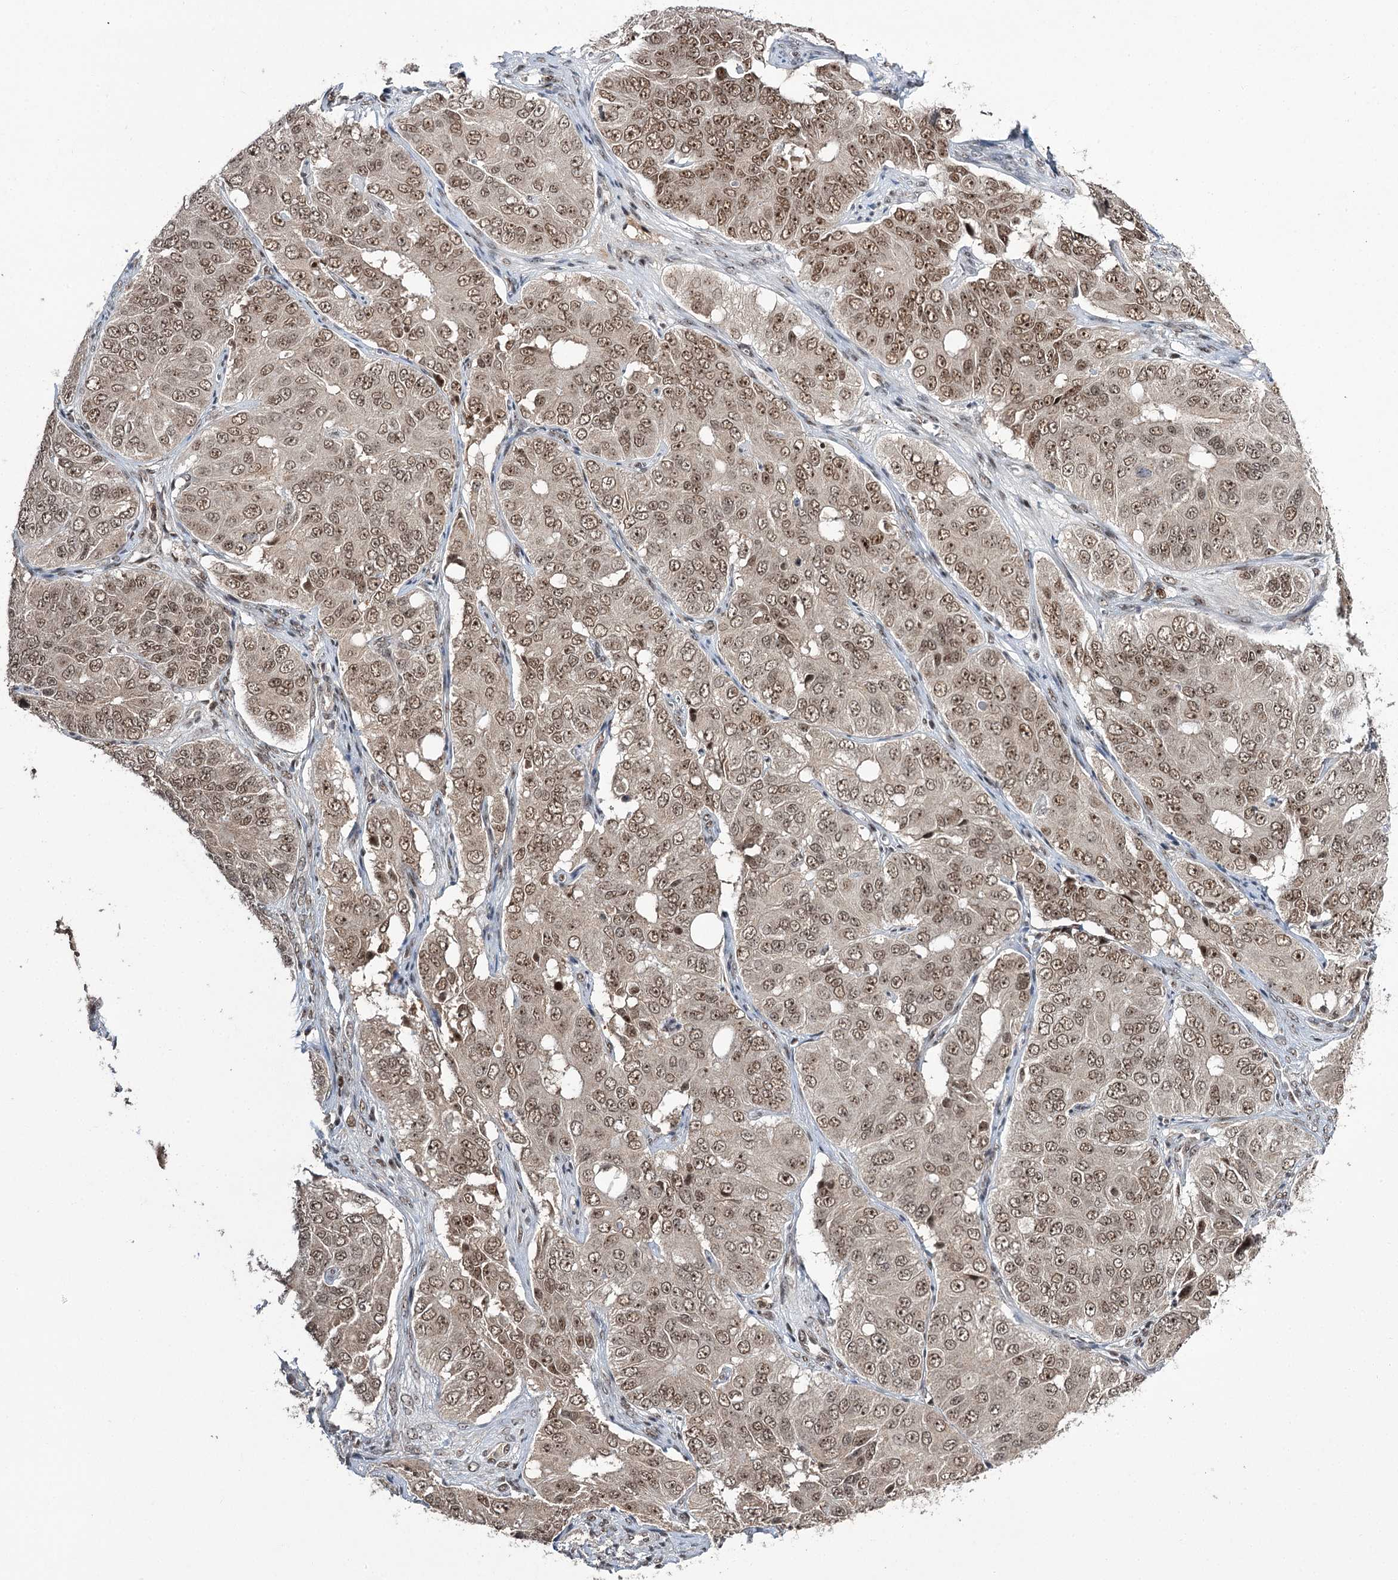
{"staining": {"intensity": "moderate", "quantity": ">75%", "location": "nuclear"}, "tissue": "ovarian cancer", "cell_type": "Tumor cells", "image_type": "cancer", "snomed": [{"axis": "morphology", "description": "Carcinoma, endometroid"}, {"axis": "topography", "description": "Ovary"}], "caption": "An immunohistochemistry (IHC) micrograph of neoplastic tissue is shown. Protein staining in brown highlights moderate nuclear positivity in ovarian endometroid carcinoma within tumor cells.", "gene": "ERCC3", "patient": {"sex": "female", "age": 51}}